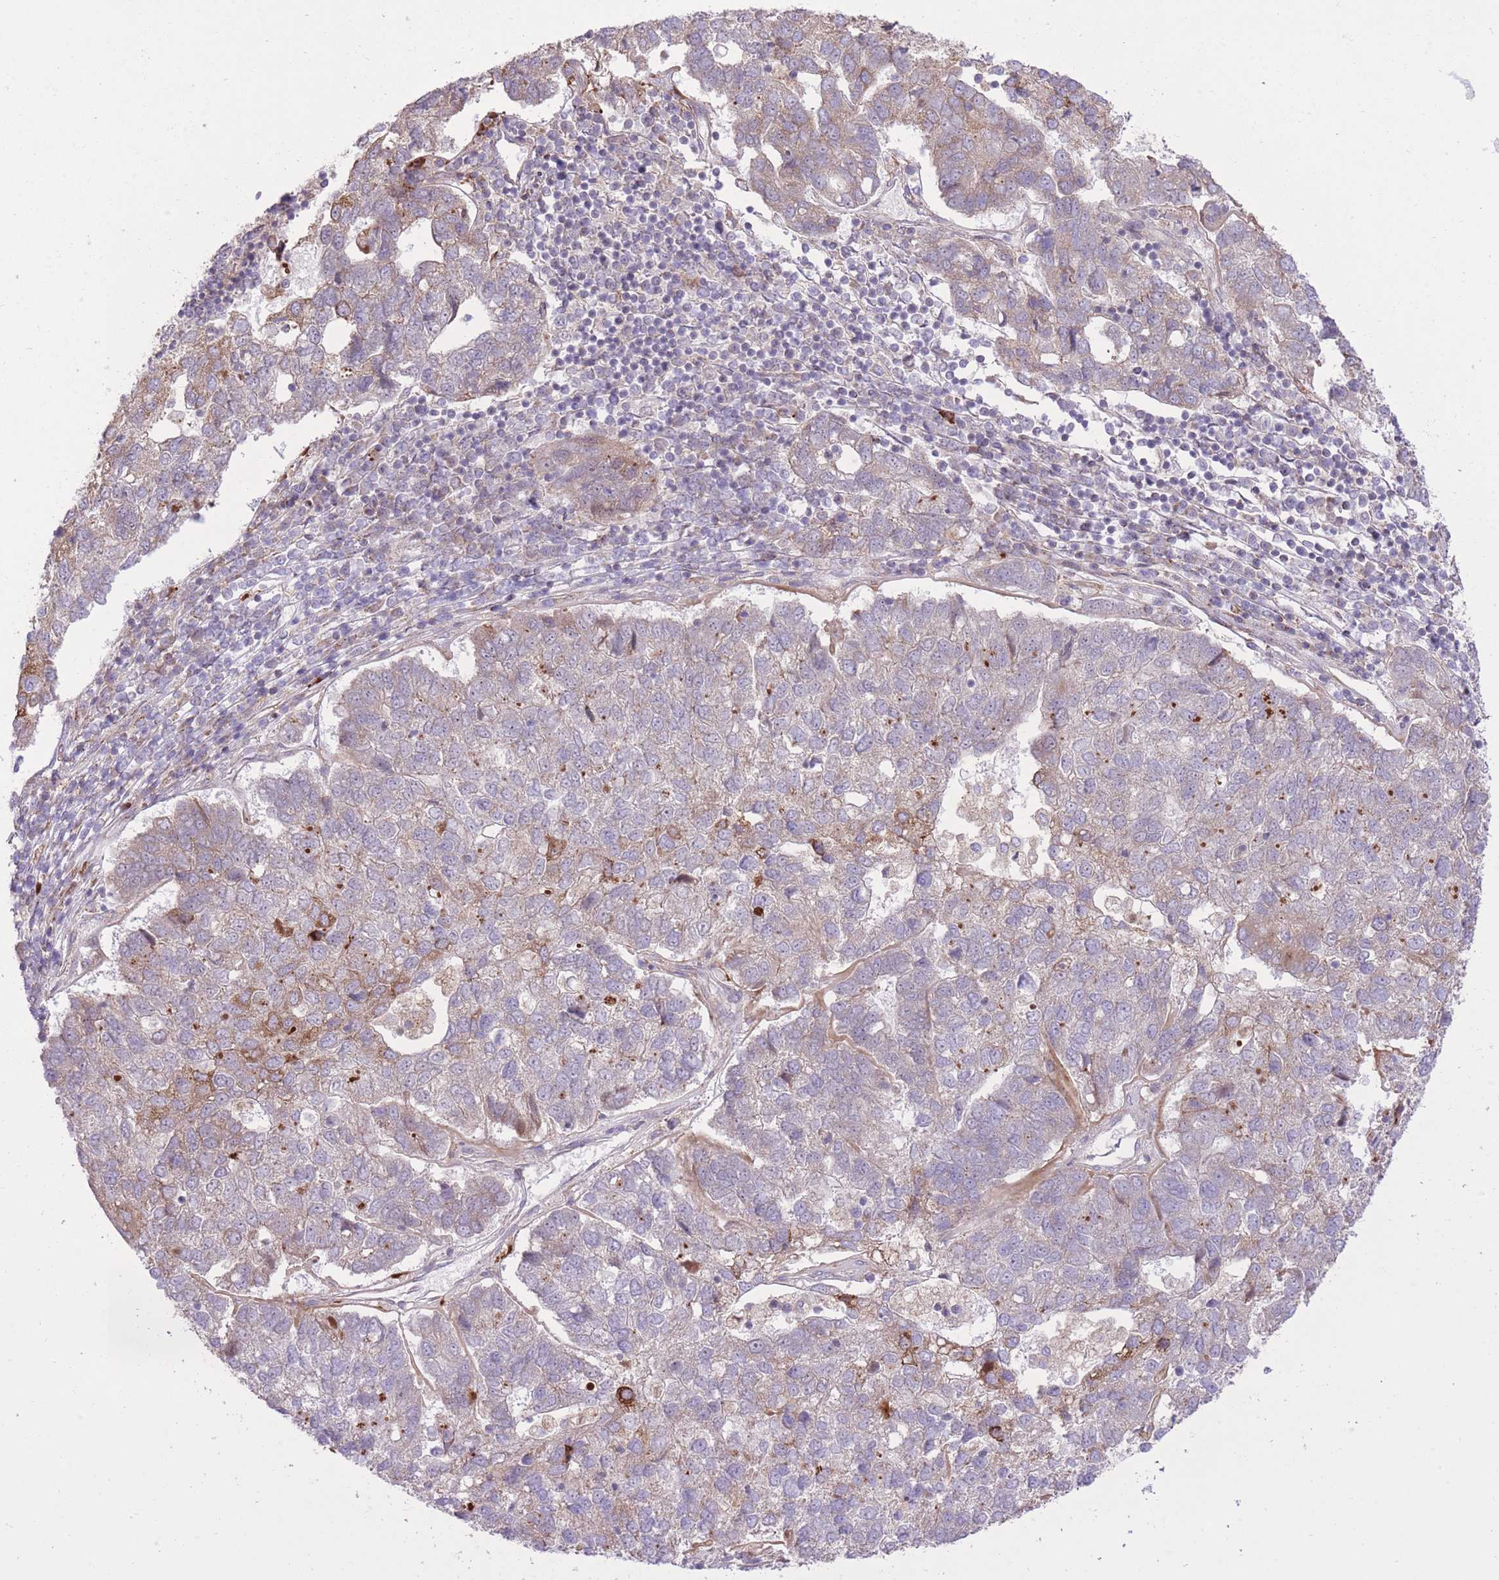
{"staining": {"intensity": "weak", "quantity": "25%-75%", "location": "cytoplasmic/membranous"}, "tissue": "pancreatic cancer", "cell_type": "Tumor cells", "image_type": "cancer", "snomed": [{"axis": "morphology", "description": "Adenocarcinoma, NOS"}, {"axis": "topography", "description": "Pancreas"}], "caption": "Pancreatic adenocarcinoma stained with immunohistochemistry displays weak cytoplasmic/membranous staining in approximately 25%-75% of tumor cells. (Brightfield microscopy of DAB IHC at high magnification).", "gene": "SLC4A4", "patient": {"sex": "female", "age": 61}}